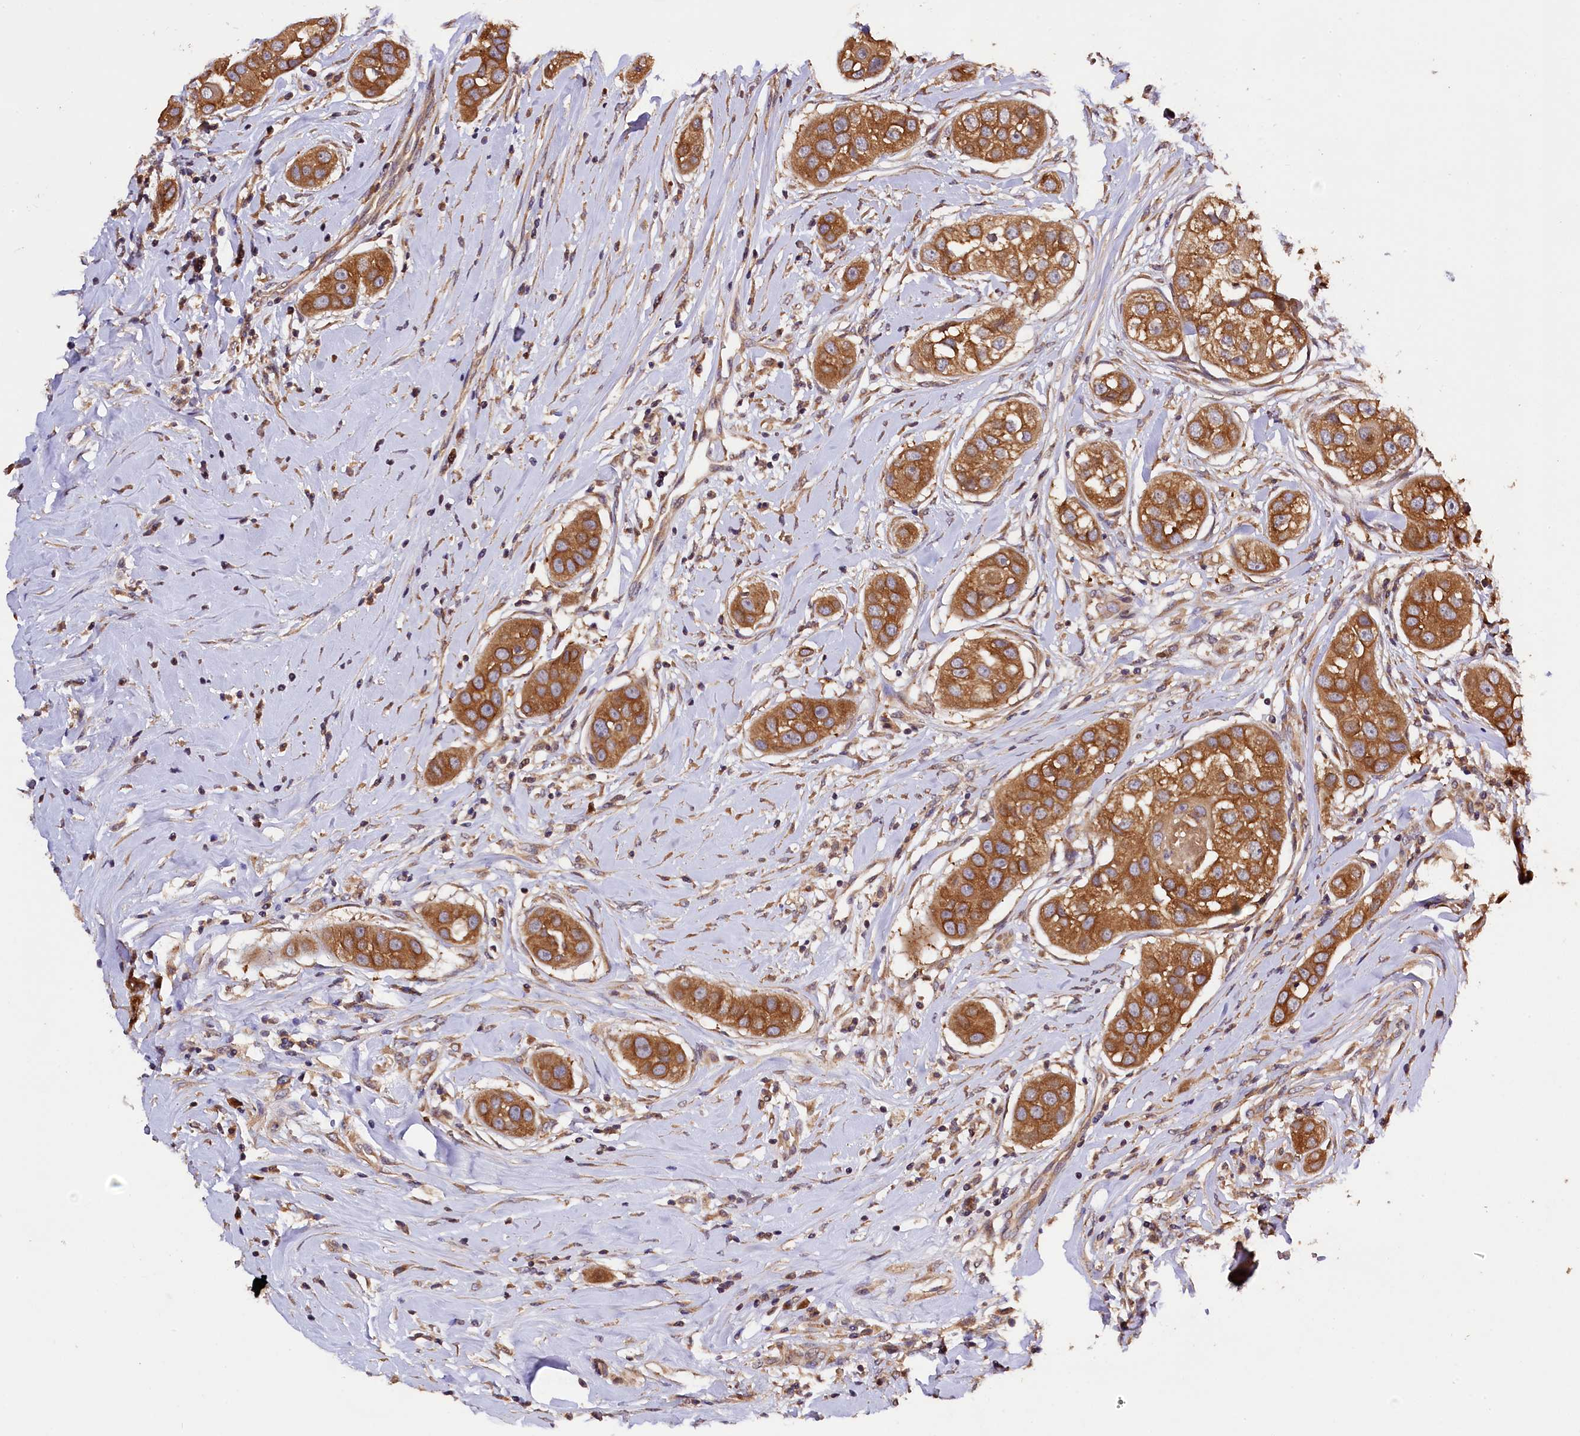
{"staining": {"intensity": "moderate", "quantity": ">75%", "location": "cytoplasmic/membranous"}, "tissue": "head and neck cancer", "cell_type": "Tumor cells", "image_type": "cancer", "snomed": [{"axis": "morphology", "description": "Normal tissue, NOS"}, {"axis": "morphology", "description": "Squamous cell carcinoma, NOS"}, {"axis": "topography", "description": "Skeletal muscle"}, {"axis": "topography", "description": "Head-Neck"}], "caption": "Protein expression analysis of squamous cell carcinoma (head and neck) reveals moderate cytoplasmic/membranous expression in approximately >75% of tumor cells.", "gene": "KLC2", "patient": {"sex": "male", "age": 51}}